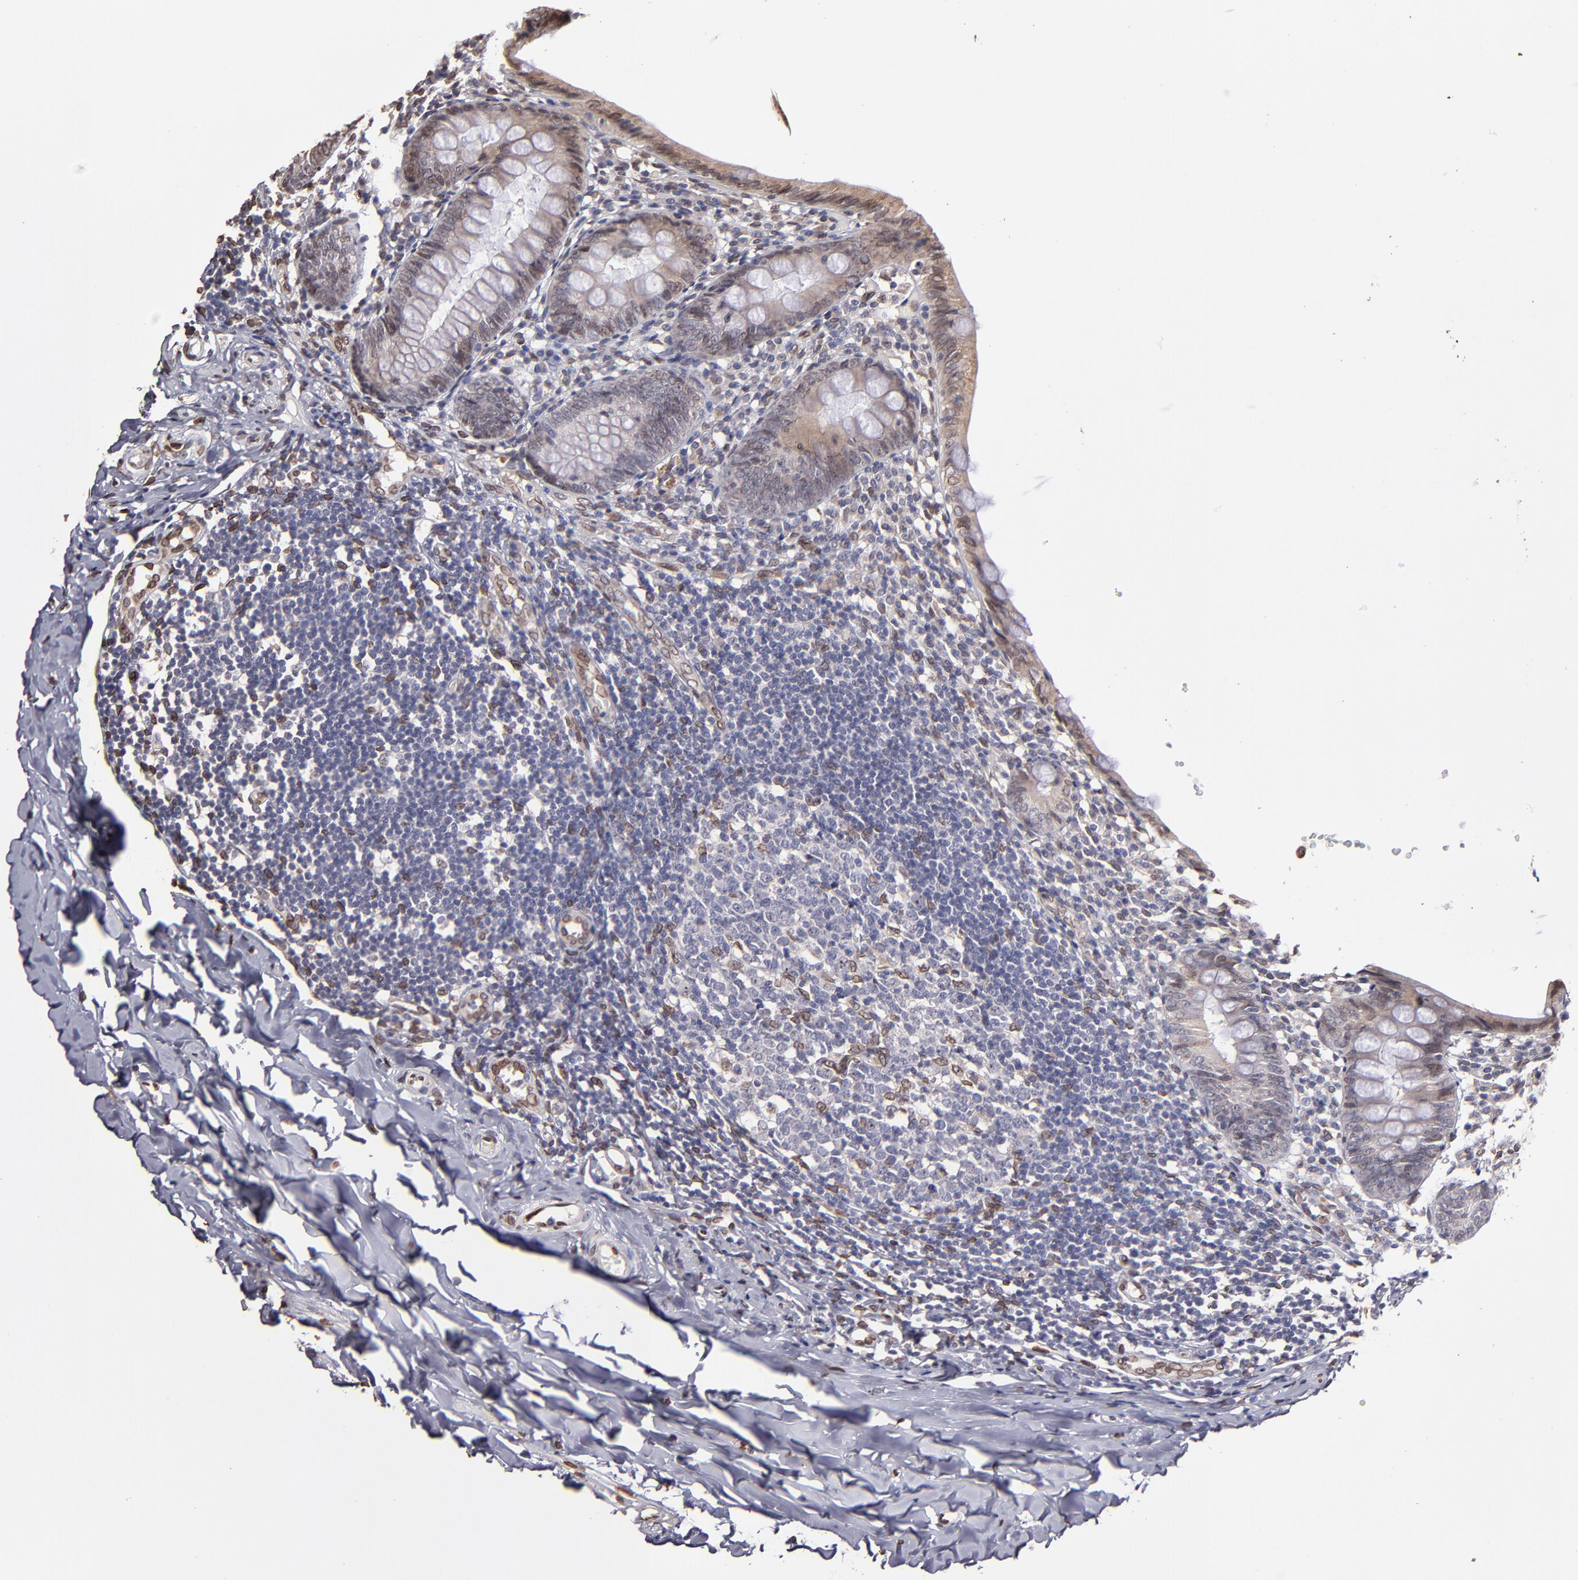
{"staining": {"intensity": "weak", "quantity": ">75%", "location": "cytoplasmic/membranous,nuclear"}, "tissue": "appendix", "cell_type": "Glandular cells", "image_type": "normal", "snomed": [{"axis": "morphology", "description": "Normal tissue, NOS"}, {"axis": "topography", "description": "Appendix"}], "caption": "Immunohistochemistry histopathology image of unremarkable appendix: human appendix stained using IHC demonstrates low levels of weak protein expression localized specifically in the cytoplasmic/membranous,nuclear of glandular cells, appearing as a cytoplasmic/membranous,nuclear brown color.", "gene": "PUM3", "patient": {"sex": "female", "age": 17}}